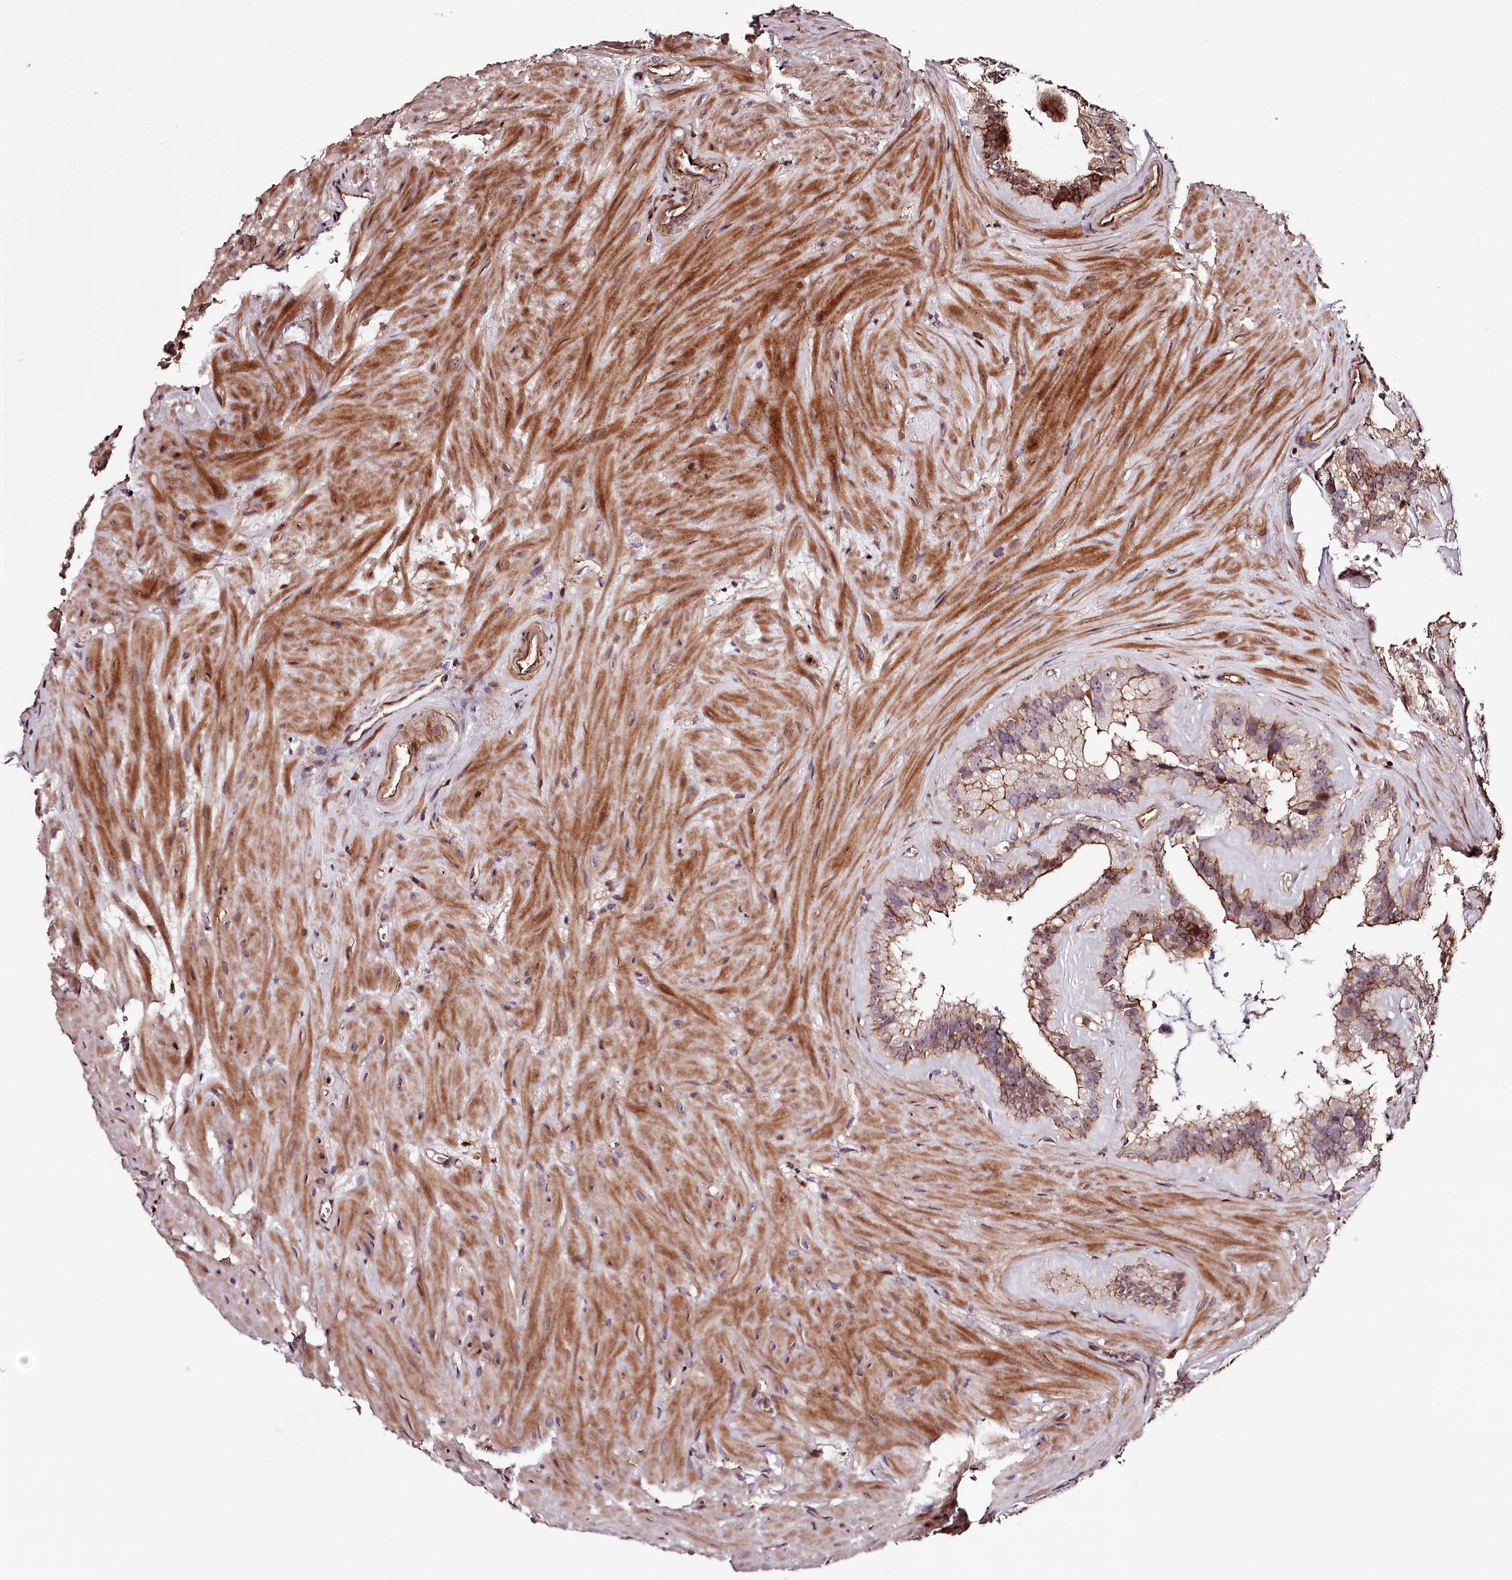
{"staining": {"intensity": "moderate", "quantity": "25%-75%", "location": "cytoplasmic/membranous"}, "tissue": "seminal vesicle", "cell_type": "Glandular cells", "image_type": "normal", "snomed": [{"axis": "morphology", "description": "Normal tissue, NOS"}, {"axis": "topography", "description": "Prostate"}, {"axis": "topography", "description": "Seminal veicle"}], "caption": "Glandular cells show moderate cytoplasmic/membranous staining in approximately 25%-75% of cells in unremarkable seminal vesicle.", "gene": "KIF14", "patient": {"sex": "male", "age": 59}}